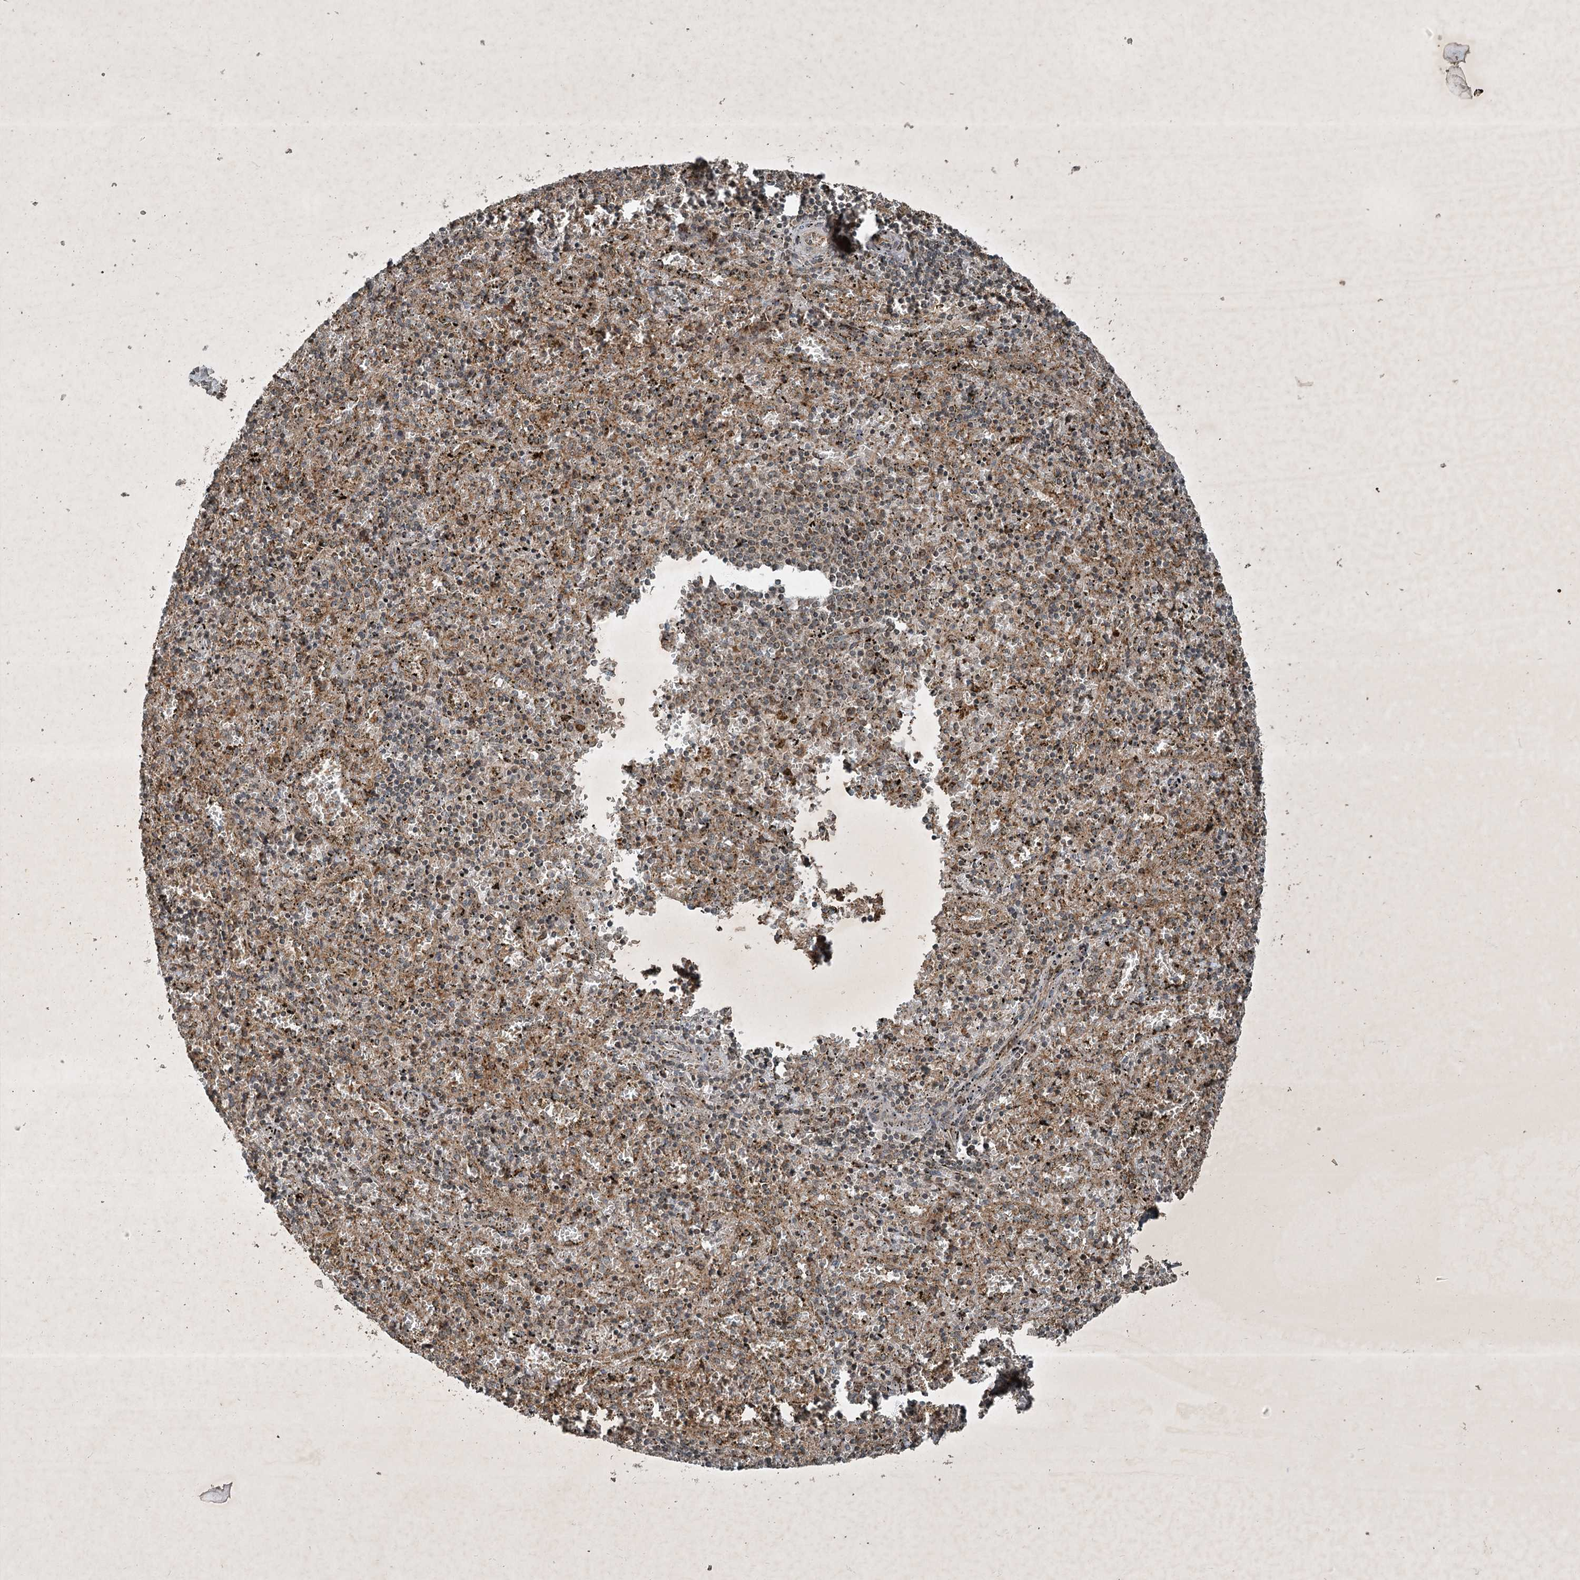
{"staining": {"intensity": "weak", "quantity": "25%-75%", "location": "cytoplasmic/membranous"}, "tissue": "spleen", "cell_type": "Cells in red pulp", "image_type": "normal", "snomed": [{"axis": "morphology", "description": "Normal tissue, NOS"}, {"axis": "topography", "description": "Spleen"}], "caption": "Protein staining displays weak cytoplasmic/membranous staining in approximately 25%-75% of cells in red pulp in normal spleen. The protein of interest is shown in brown color, while the nuclei are stained blue.", "gene": "UNC93A", "patient": {"sex": "male", "age": 11}}